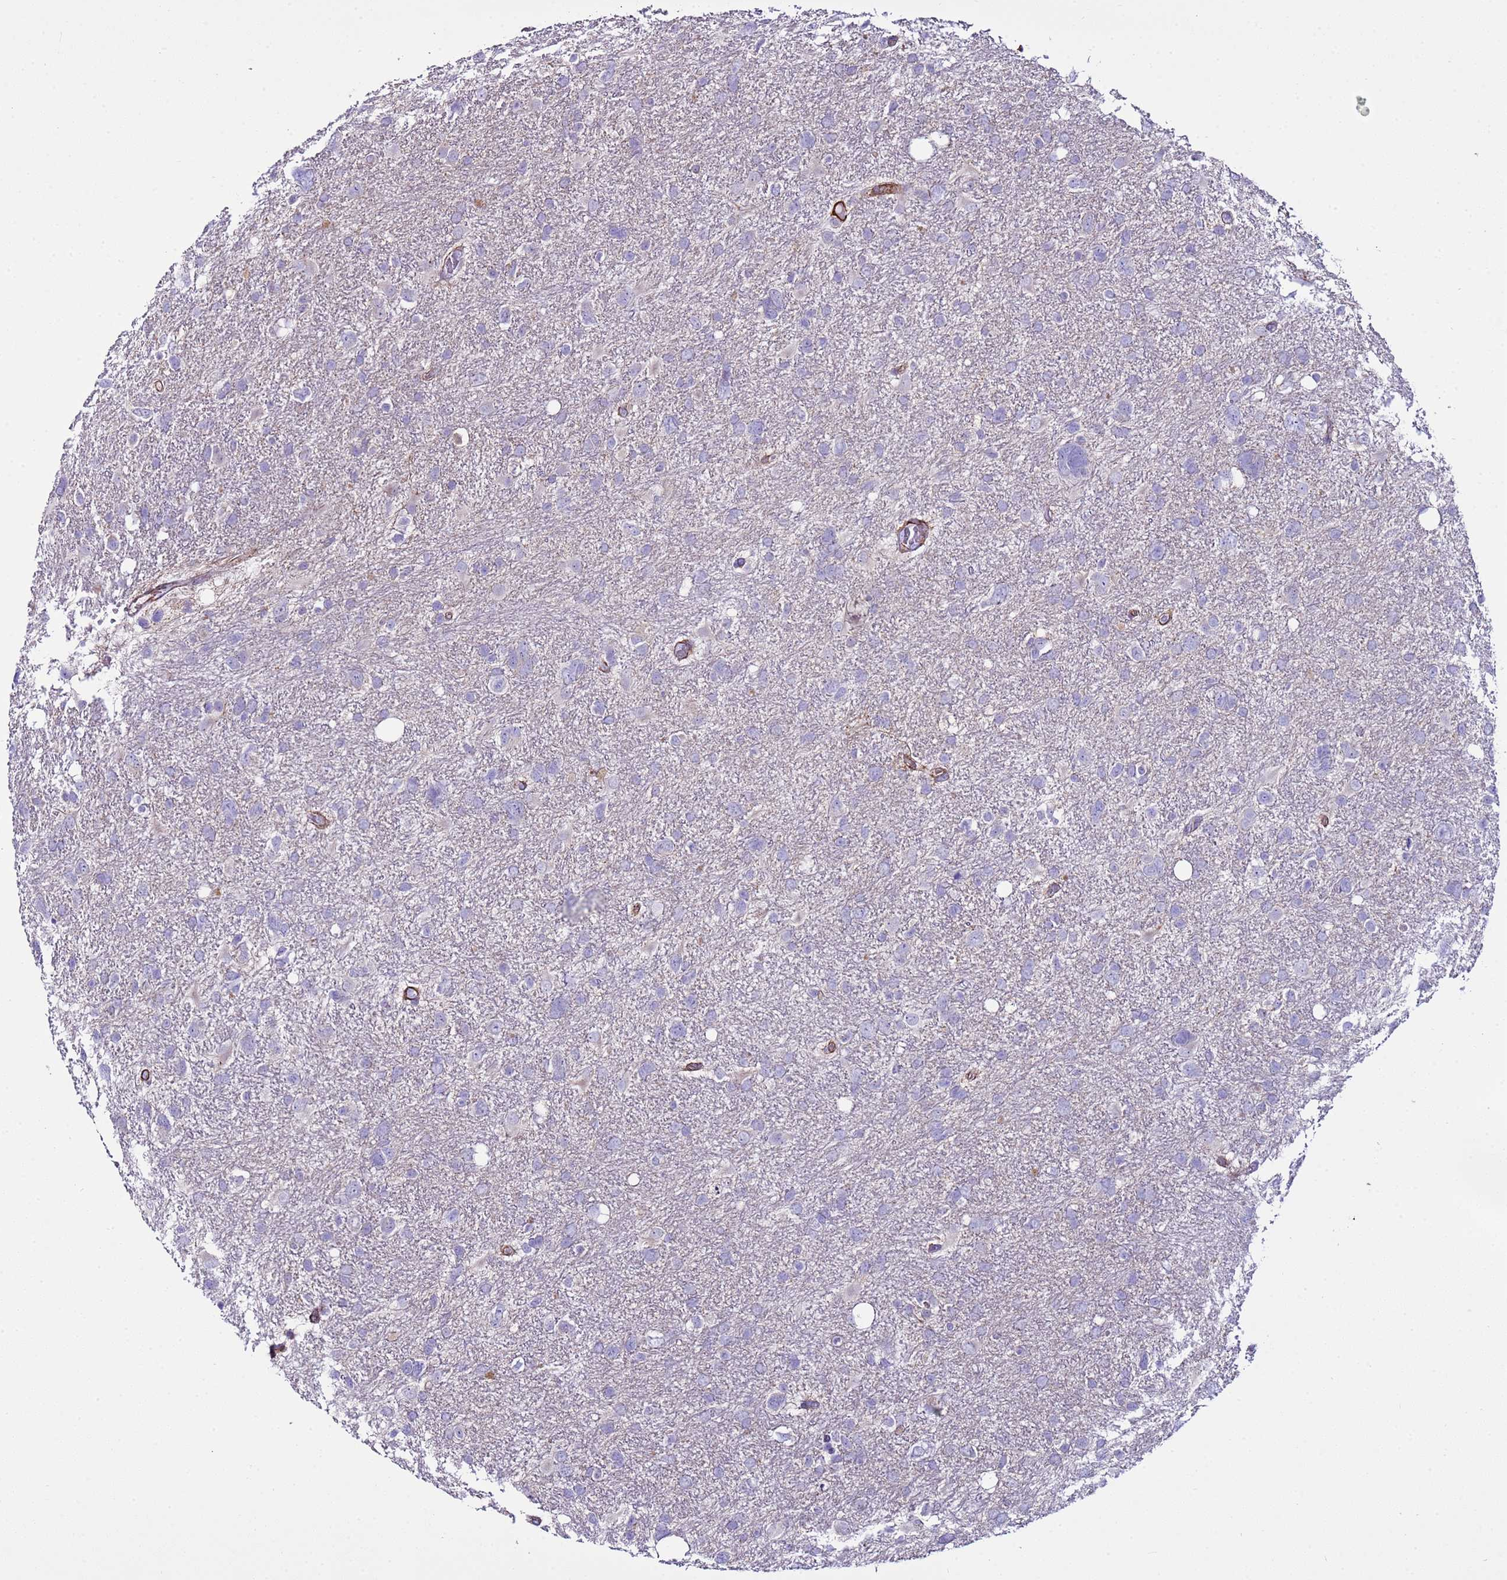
{"staining": {"intensity": "negative", "quantity": "none", "location": "none"}, "tissue": "glioma", "cell_type": "Tumor cells", "image_type": "cancer", "snomed": [{"axis": "morphology", "description": "Glioma, malignant, High grade"}, {"axis": "topography", "description": "Brain"}], "caption": "Histopathology image shows no significant protein expression in tumor cells of glioma.", "gene": "RABL2B", "patient": {"sex": "male", "age": 61}}